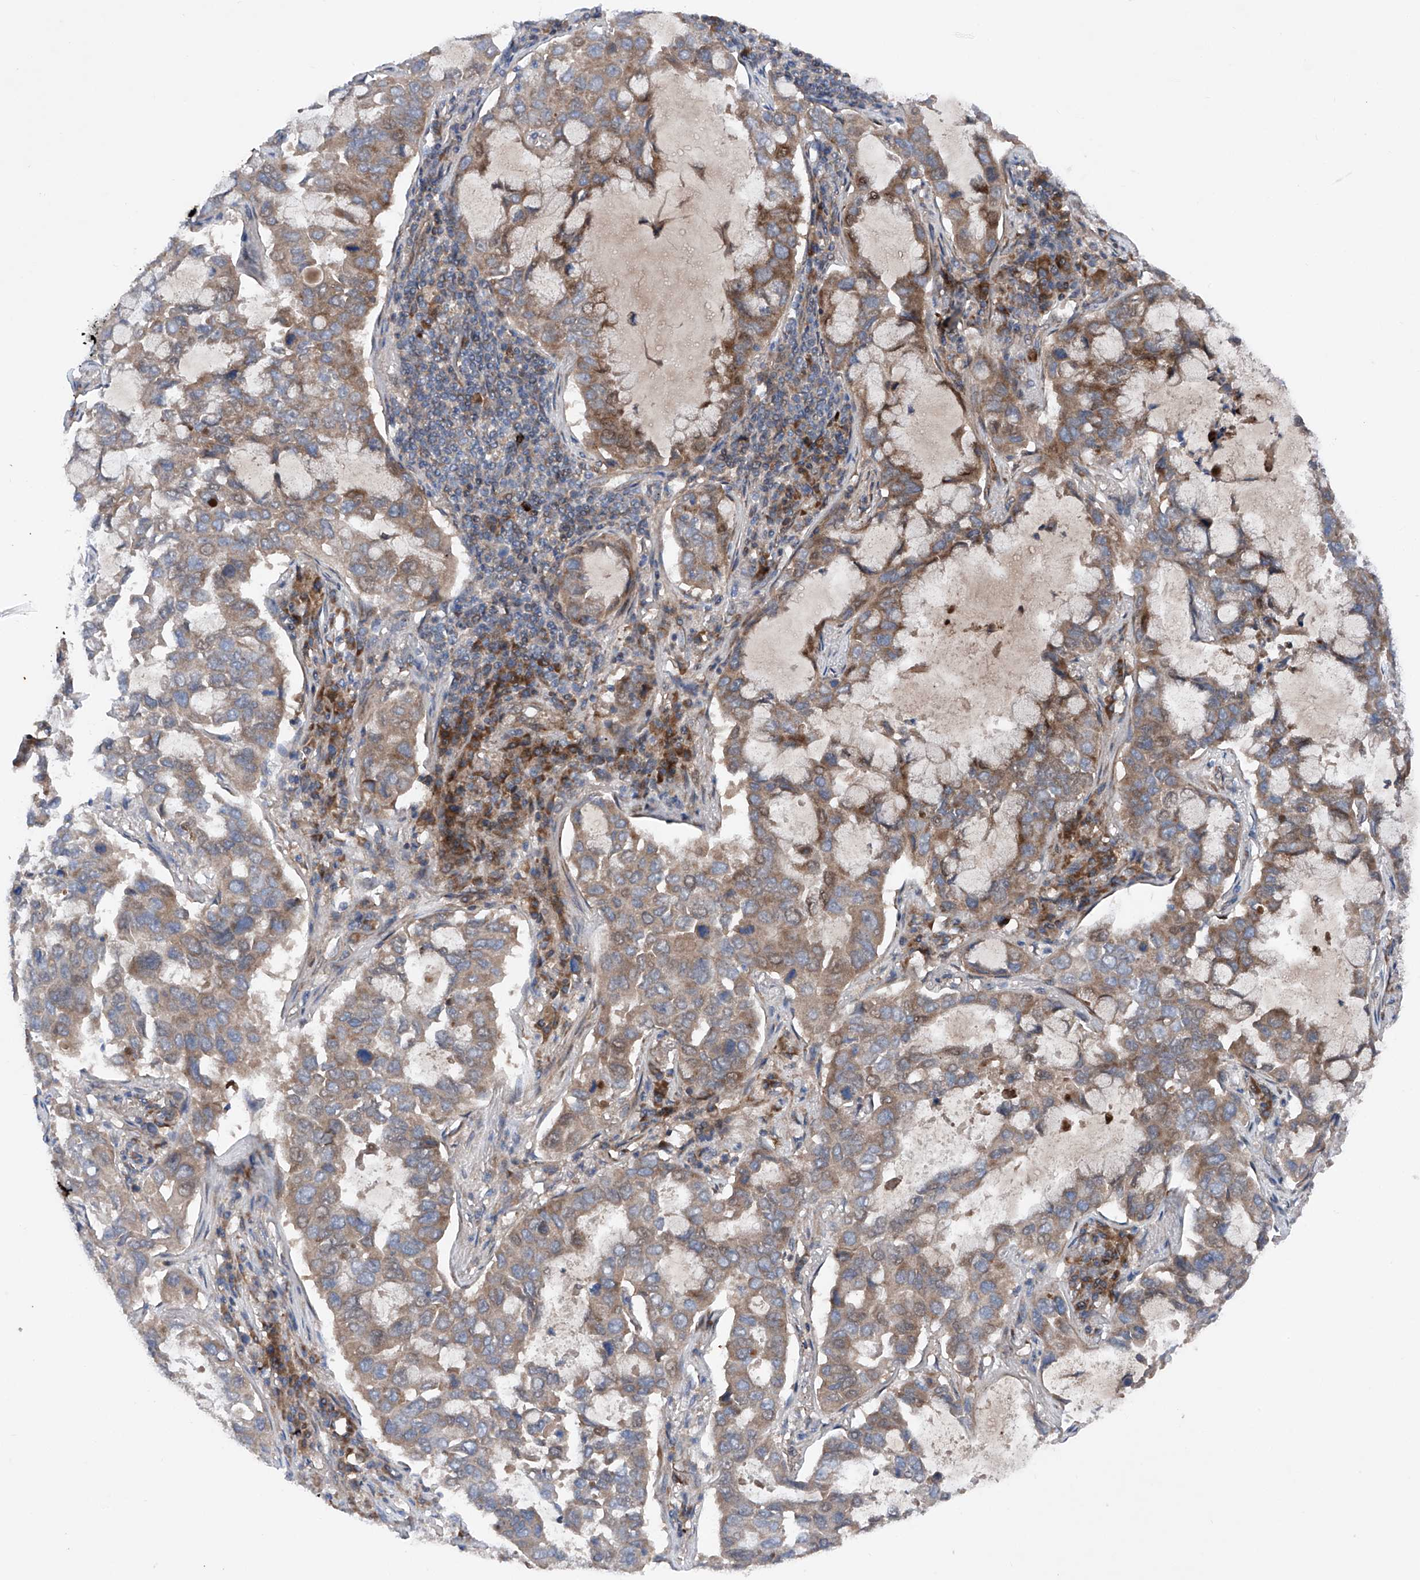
{"staining": {"intensity": "moderate", "quantity": ">75%", "location": "cytoplasmic/membranous"}, "tissue": "lung cancer", "cell_type": "Tumor cells", "image_type": "cancer", "snomed": [{"axis": "morphology", "description": "Adenocarcinoma, NOS"}, {"axis": "topography", "description": "Lung"}], "caption": "A brown stain shows moderate cytoplasmic/membranous expression of a protein in human lung cancer tumor cells.", "gene": "DAD1", "patient": {"sex": "male", "age": 64}}